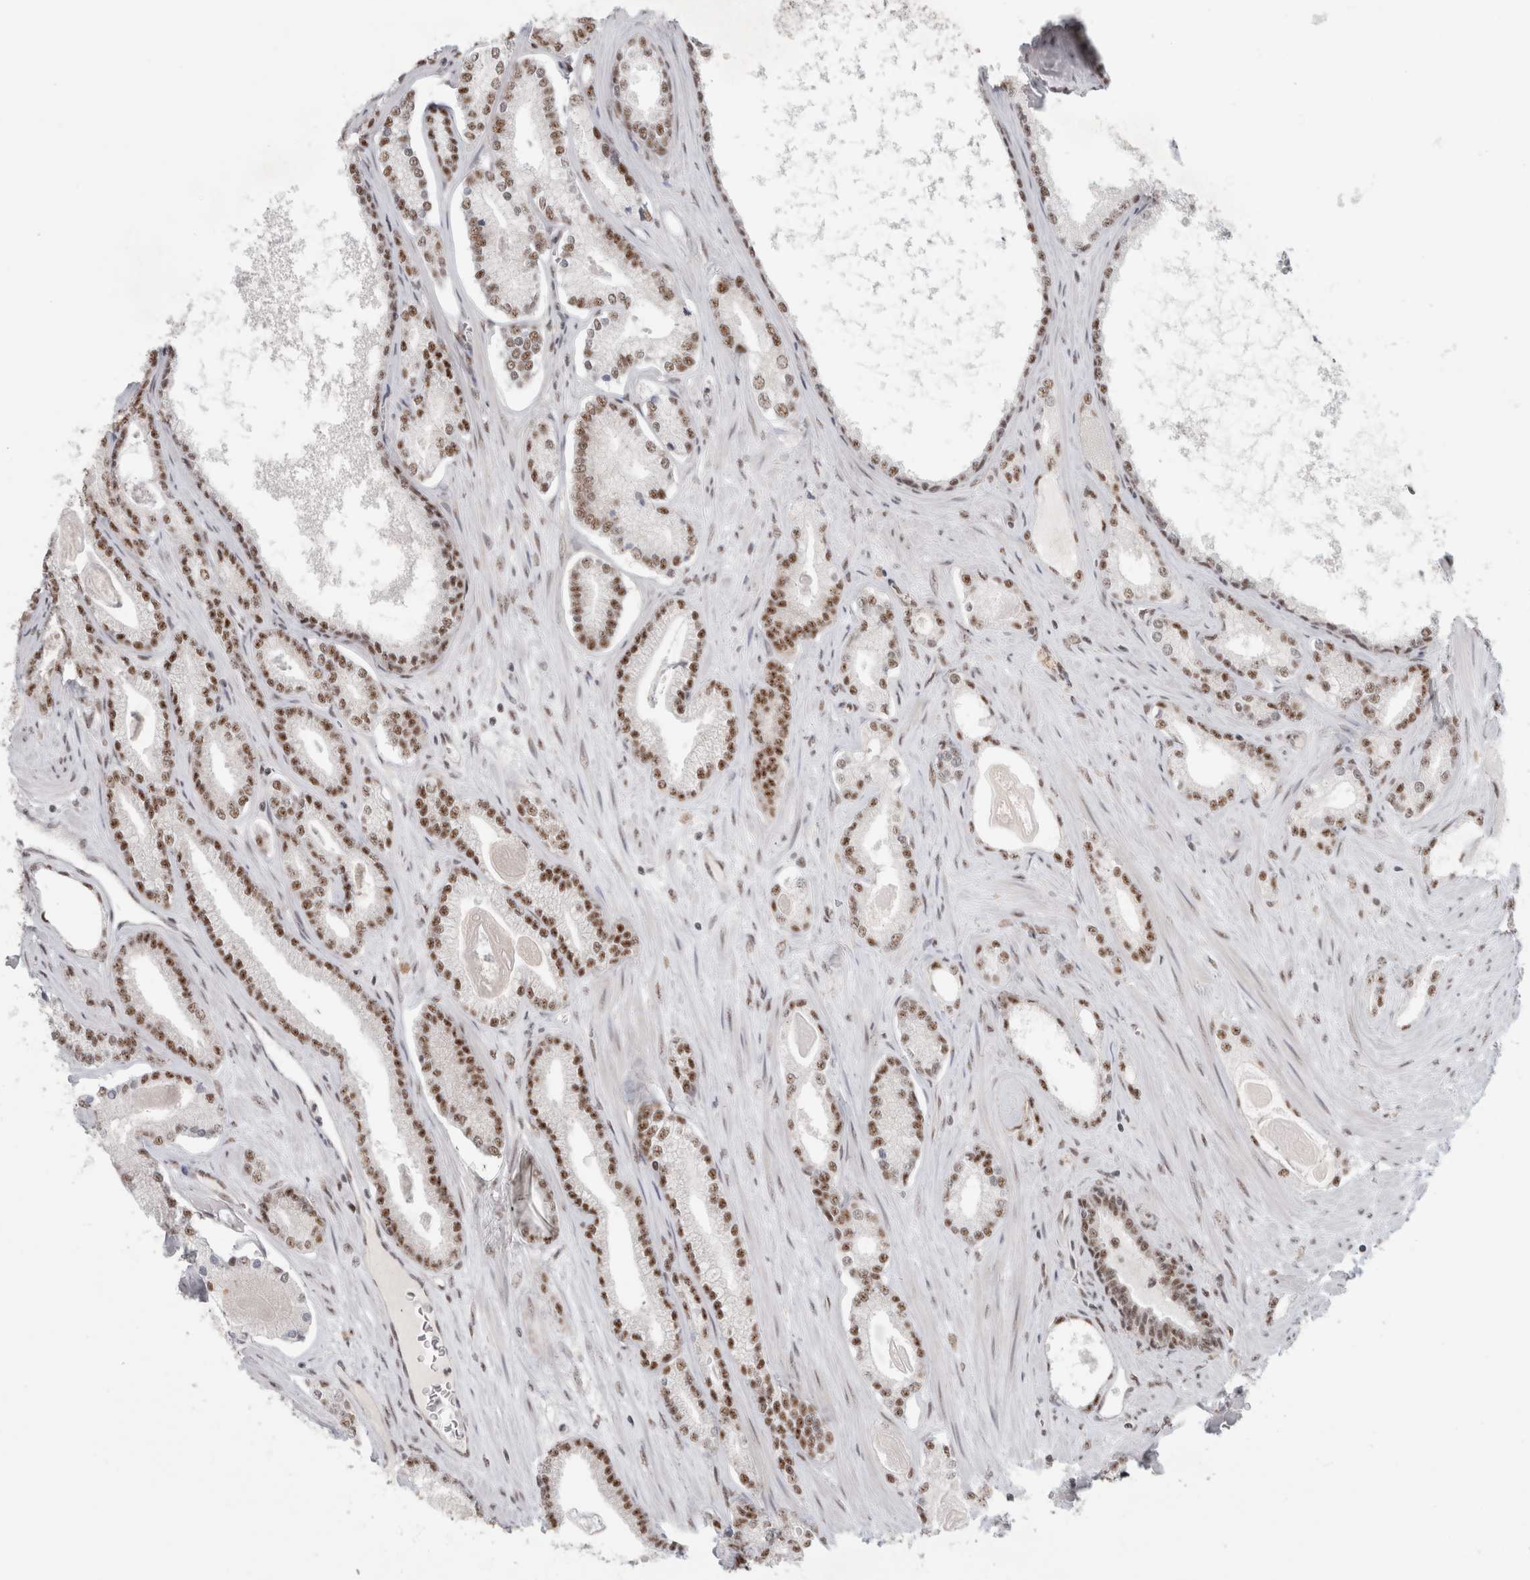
{"staining": {"intensity": "strong", "quantity": ">75%", "location": "nuclear"}, "tissue": "prostate cancer", "cell_type": "Tumor cells", "image_type": "cancer", "snomed": [{"axis": "morphology", "description": "Adenocarcinoma, Low grade"}, {"axis": "topography", "description": "Prostate"}], "caption": "Immunohistochemistry (IHC) photomicrograph of adenocarcinoma (low-grade) (prostate) stained for a protein (brown), which demonstrates high levels of strong nuclear expression in about >75% of tumor cells.", "gene": "TRMT12", "patient": {"sex": "male", "age": 70}}